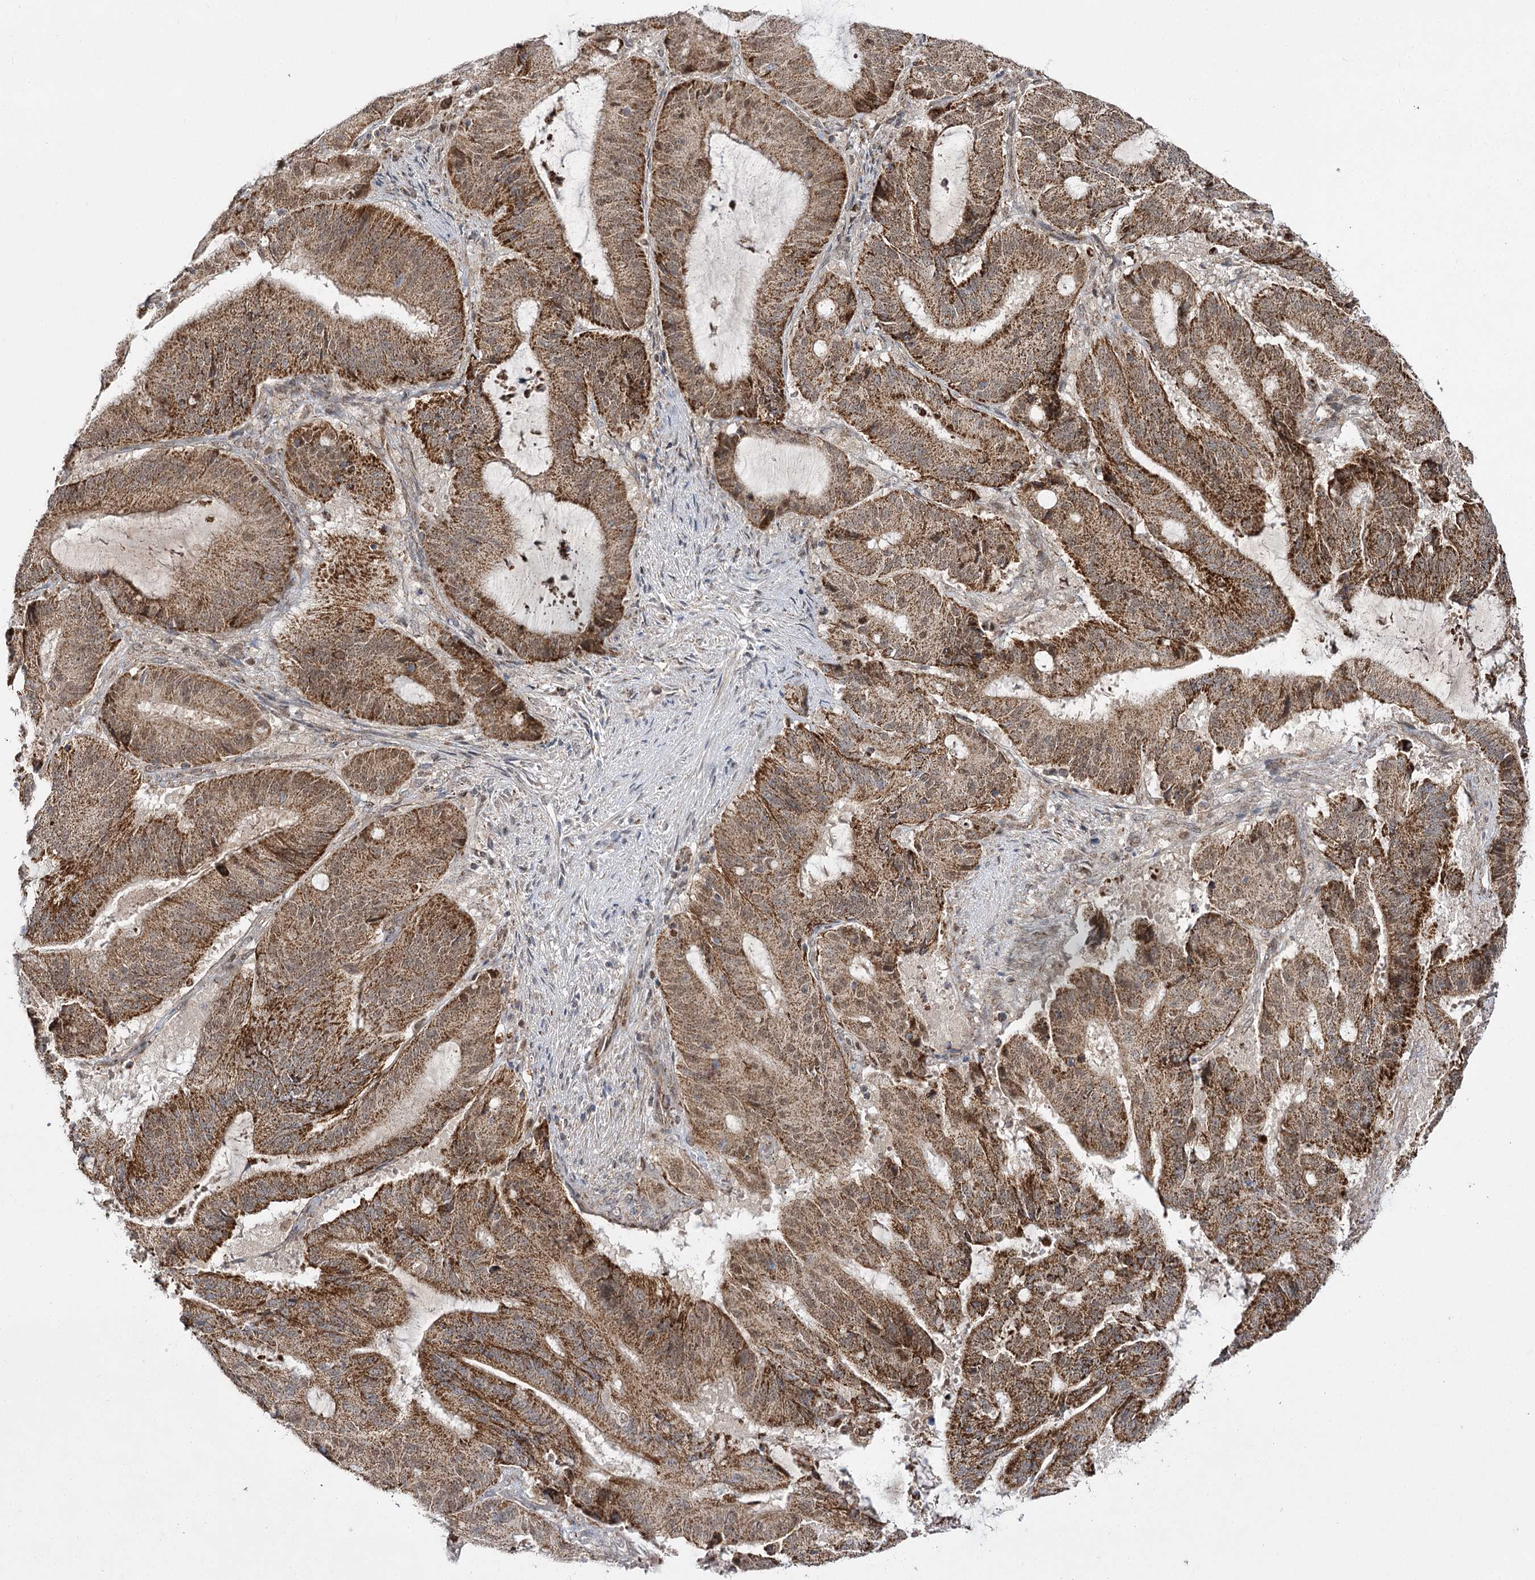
{"staining": {"intensity": "moderate", "quantity": ">75%", "location": "cytoplasmic/membranous,nuclear"}, "tissue": "liver cancer", "cell_type": "Tumor cells", "image_type": "cancer", "snomed": [{"axis": "morphology", "description": "Normal tissue, NOS"}, {"axis": "morphology", "description": "Cholangiocarcinoma"}, {"axis": "topography", "description": "Liver"}, {"axis": "topography", "description": "Peripheral nerve tissue"}], "caption": "Immunohistochemistry (IHC) histopathology image of human liver cholangiocarcinoma stained for a protein (brown), which demonstrates medium levels of moderate cytoplasmic/membranous and nuclear positivity in about >75% of tumor cells.", "gene": "SLC4A1AP", "patient": {"sex": "female", "age": 73}}